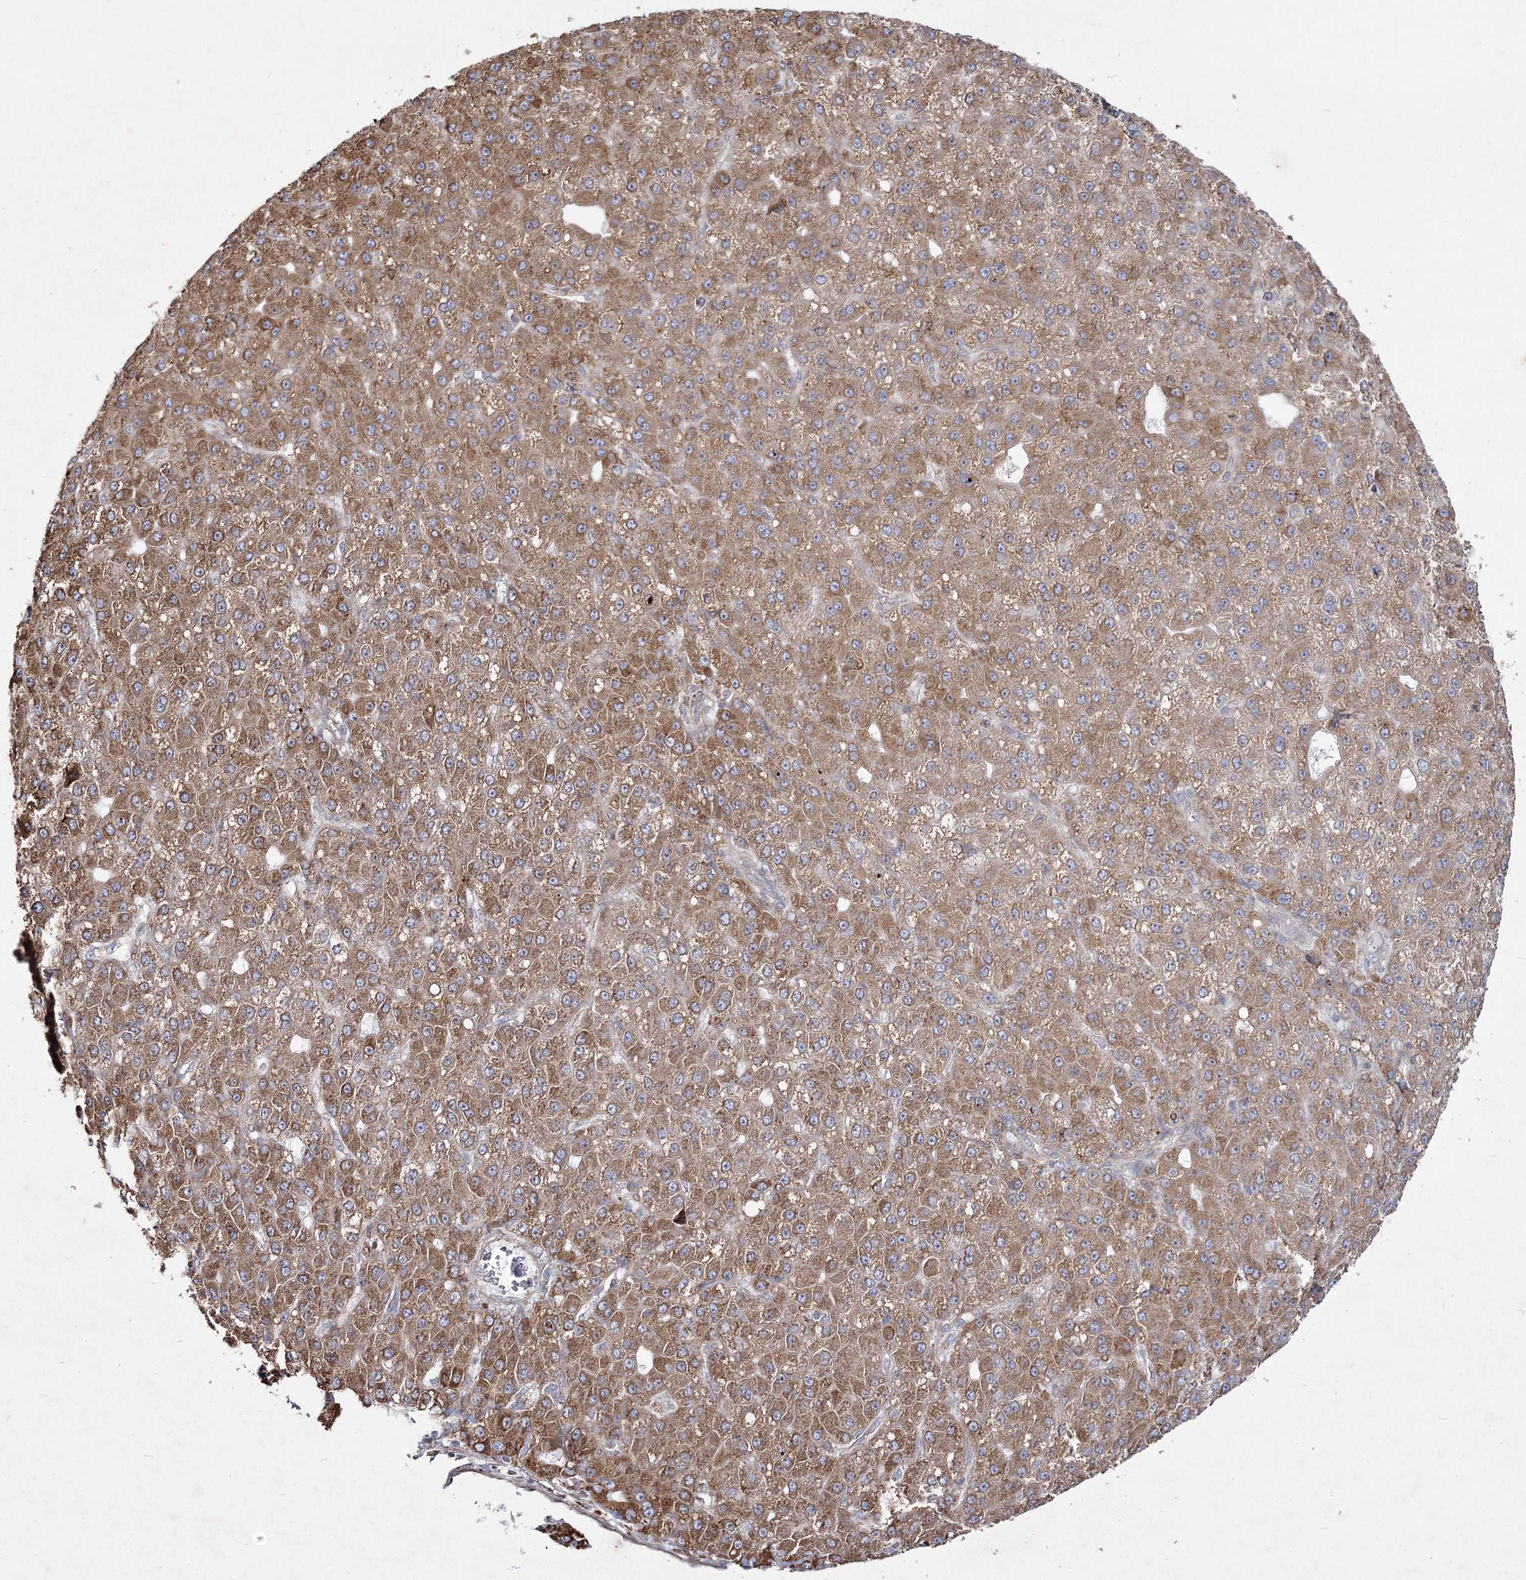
{"staining": {"intensity": "moderate", "quantity": ">75%", "location": "cytoplasmic/membranous"}, "tissue": "liver cancer", "cell_type": "Tumor cells", "image_type": "cancer", "snomed": [{"axis": "morphology", "description": "Carcinoma, Hepatocellular, NOS"}, {"axis": "topography", "description": "Liver"}], "caption": "Protein staining demonstrates moderate cytoplasmic/membranous positivity in about >75% of tumor cells in liver hepatocellular carcinoma. (DAB (3,3'-diaminobenzidine) IHC with brightfield microscopy, high magnification).", "gene": "NHLRC2", "patient": {"sex": "male", "age": 67}}